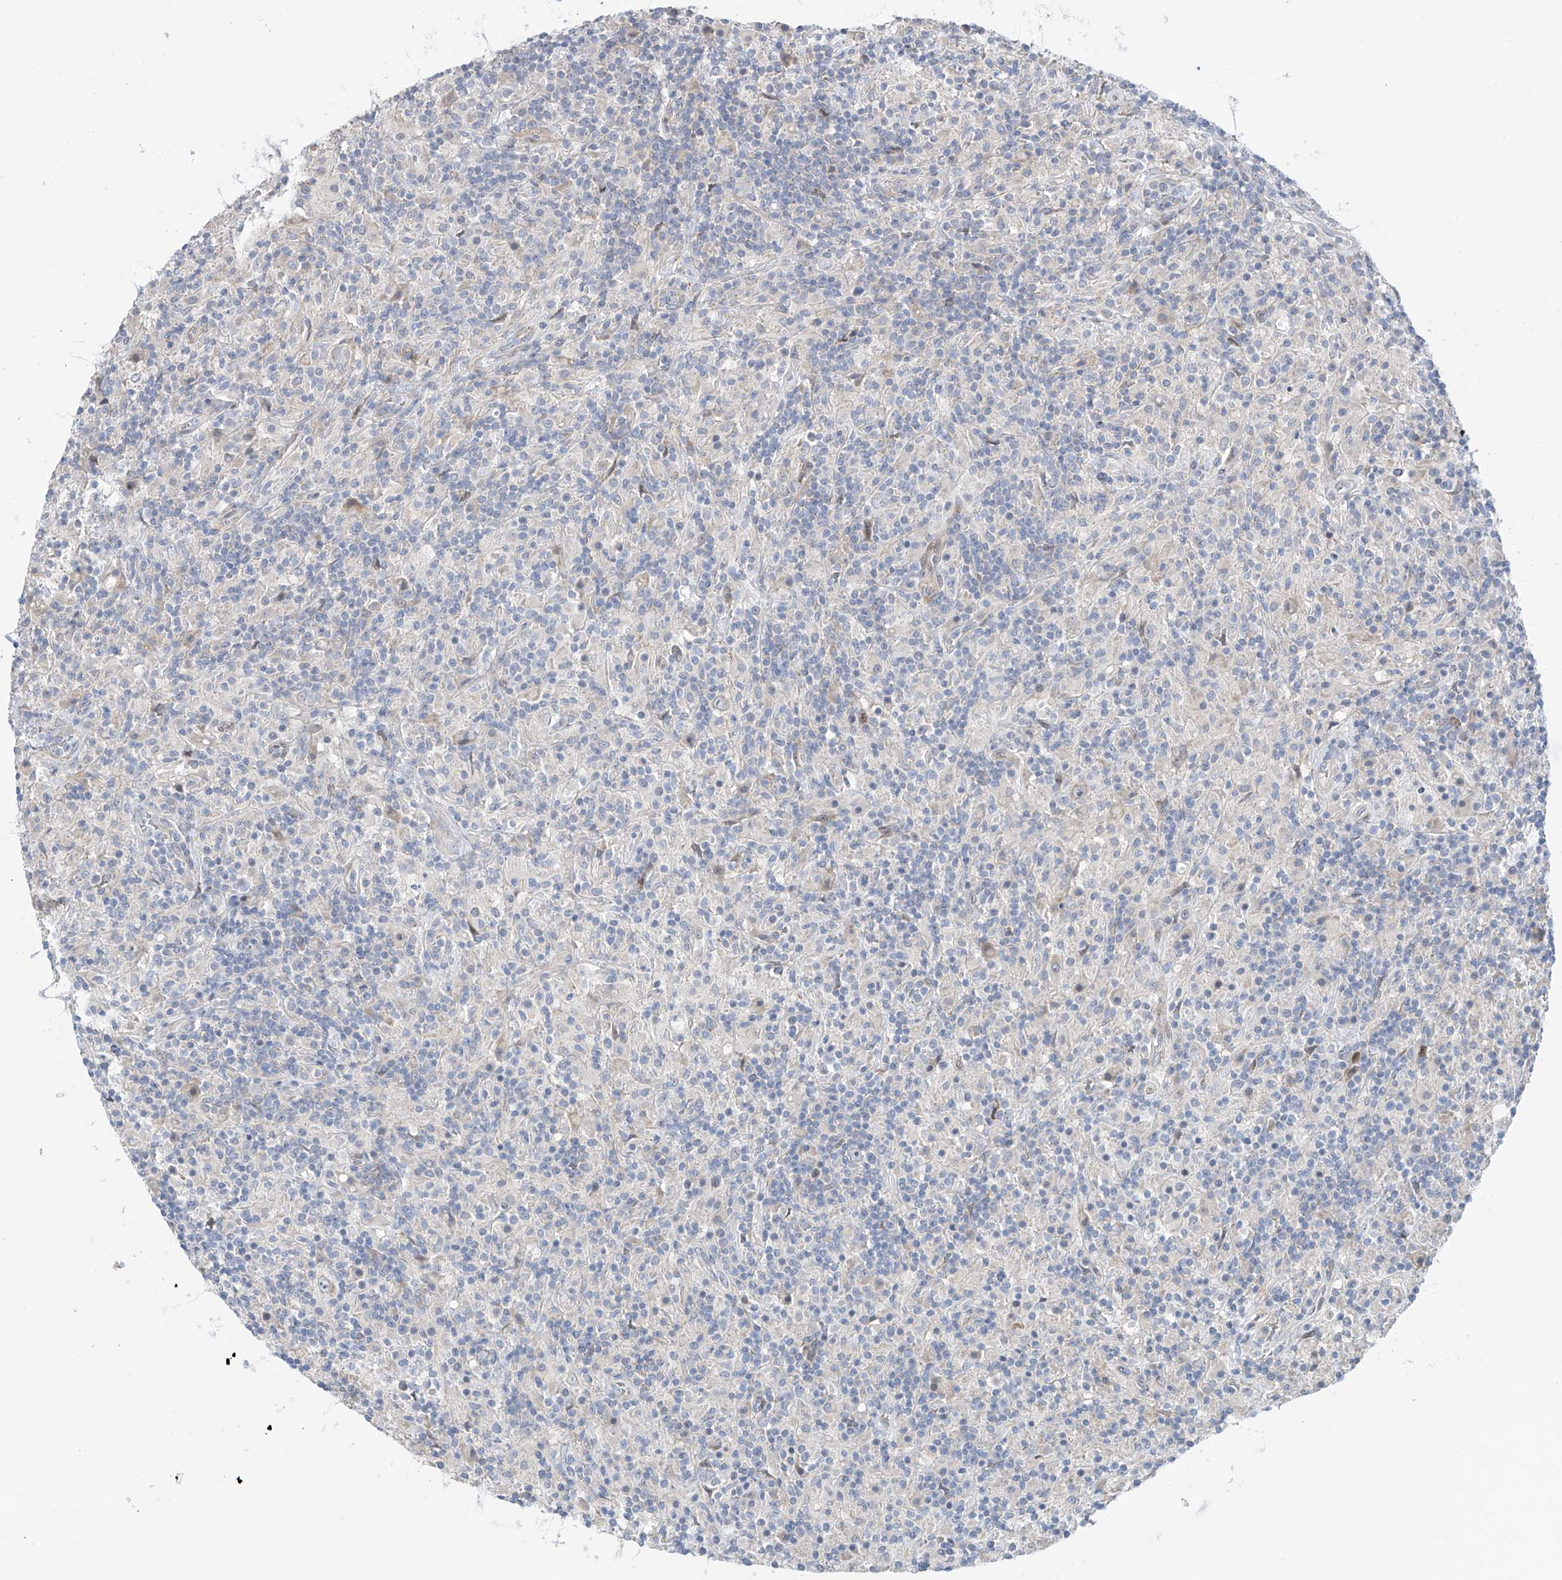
{"staining": {"intensity": "negative", "quantity": "none", "location": "none"}, "tissue": "lymphoma", "cell_type": "Tumor cells", "image_type": "cancer", "snomed": [{"axis": "morphology", "description": "Hodgkin's disease, NOS"}, {"axis": "topography", "description": "Lymph node"}], "caption": "The image displays no staining of tumor cells in Hodgkin's disease. (DAB (3,3'-diaminobenzidine) IHC, high magnification).", "gene": "ZNF641", "patient": {"sex": "male", "age": 70}}